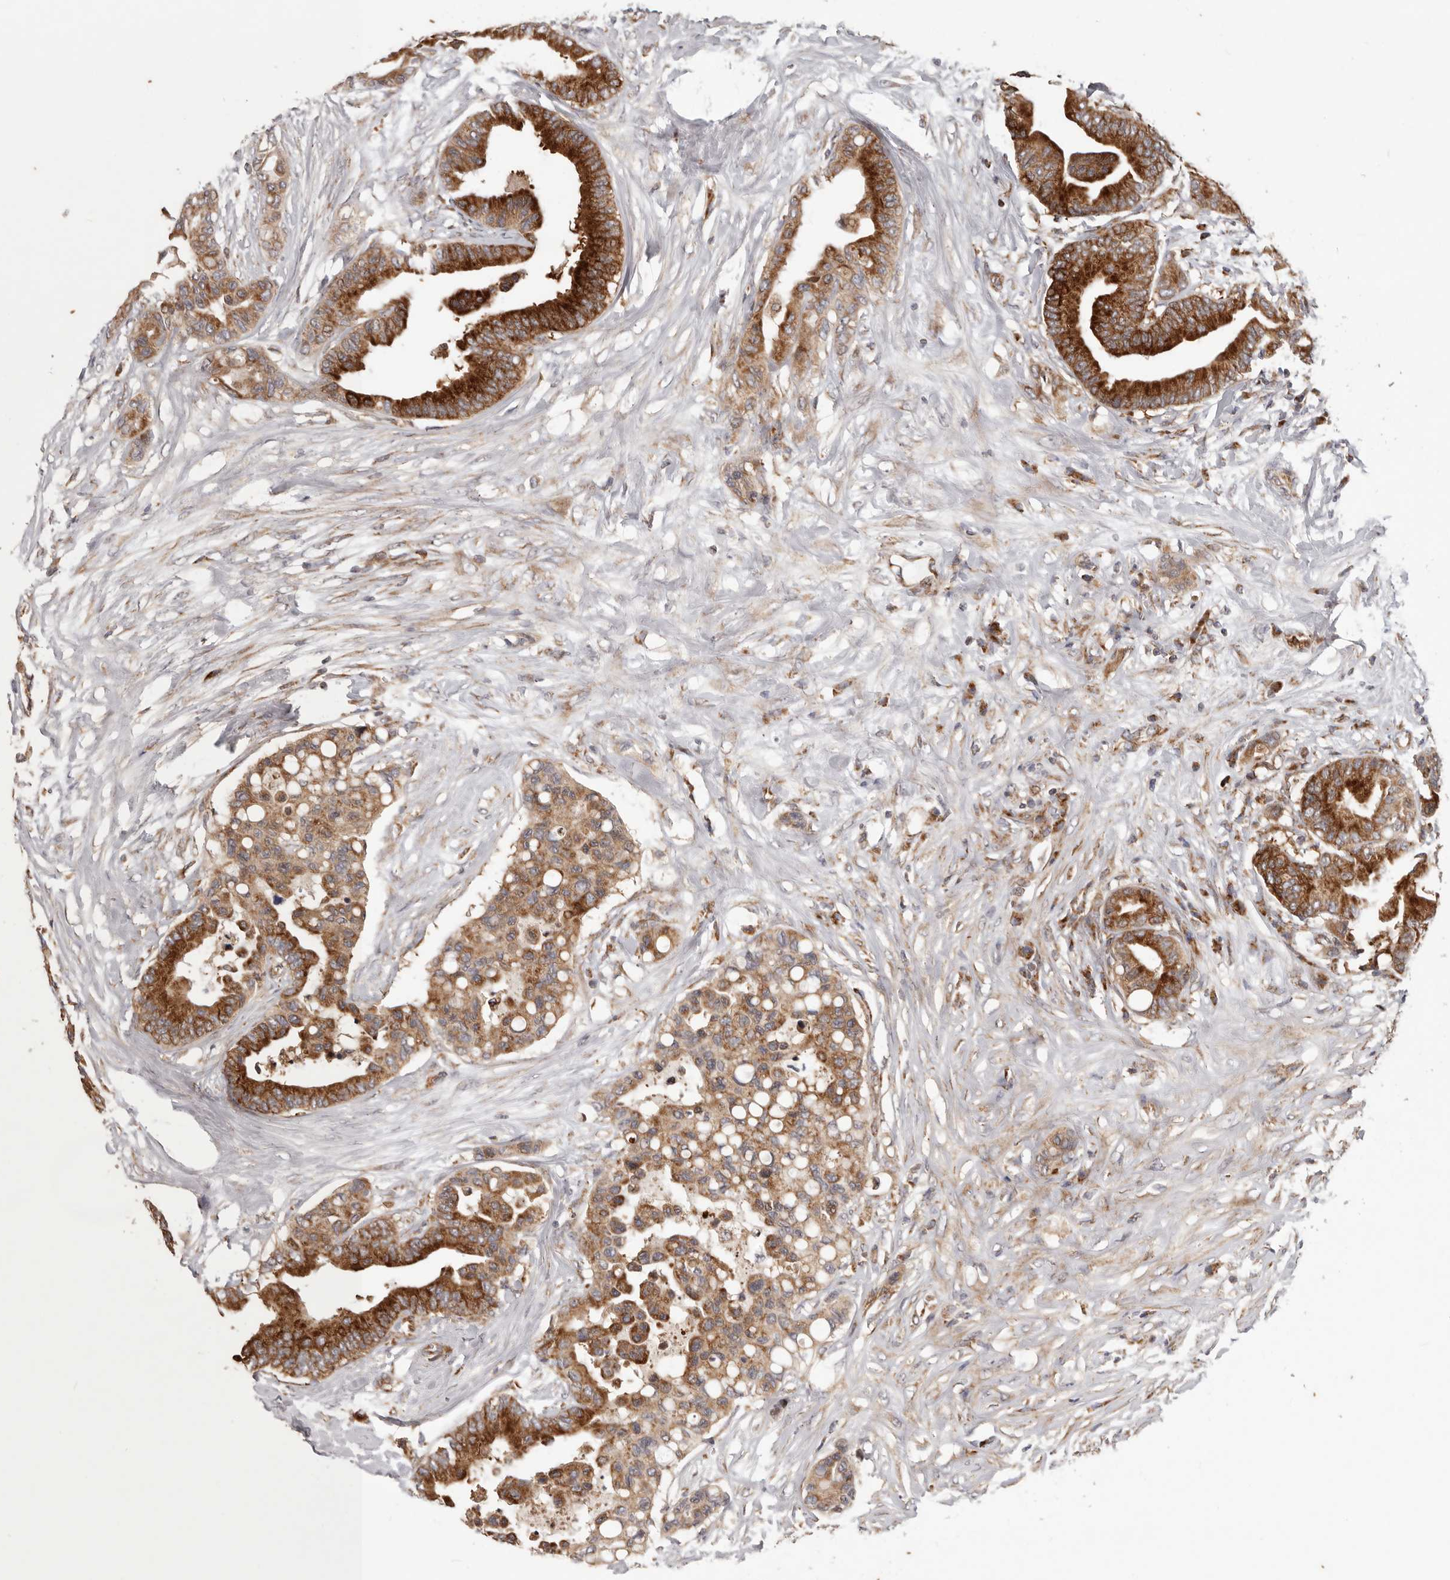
{"staining": {"intensity": "strong", "quantity": ">75%", "location": "cytoplasmic/membranous"}, "tissue": "colorectal cancer", "cell_type": "Tumor cells", "image_type": "cancer", "snomed": [{"axis": "morphology", "description": "Adenocarcinoma, NOS"}, {"axis": "topography", "description": "Colon"}], "caption": "Adenocarcinoma (colorectal) stained for a protein (brown) exhibits strong cytoplasmic/membranous positive staining in approximately >75% of tumor cells.", "gene": "MRPS10", "patient": {"sex": "male", "age": 82}}